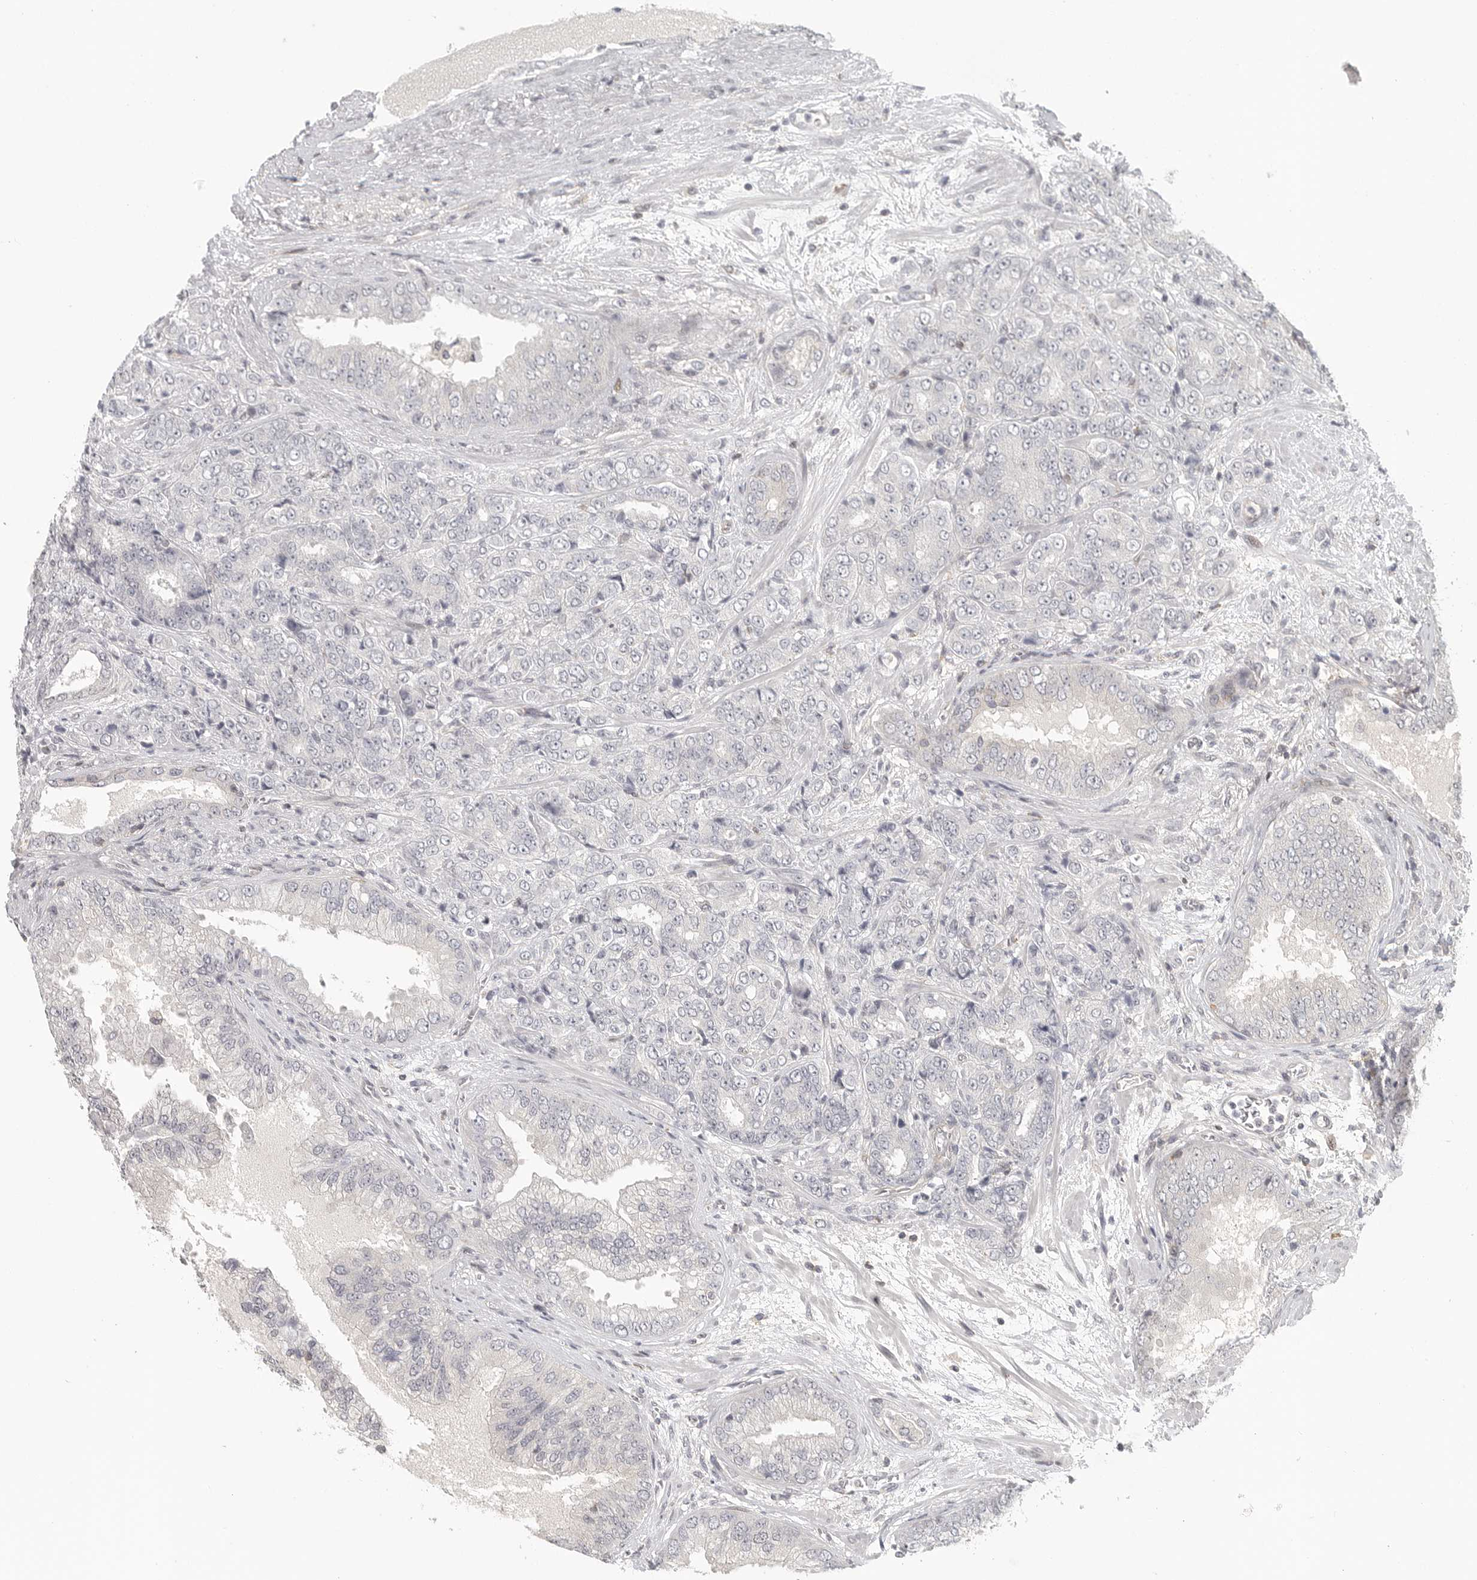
{"staining": {"intensity": "negative", "quantity": "none", "location": "none"}, "tissue": "prostate cancer", "cell_type": "Tumor cells", "image_type": "cancer", "snomed": [{"axis": "morphology", "description": "Adenocarcinoma, High grade"}, {"axis": "topography", "description": "Prostate"}], "caption": "High magnification brightfield microscopy of prostate high-grade adenocarcinoma stained with DAB (brown) and counterstained with hematoxylin (blue): tumor cells show no significant positivity.", "gene": "HDAC6", "patient": {"sex": "male", "age": 58}}